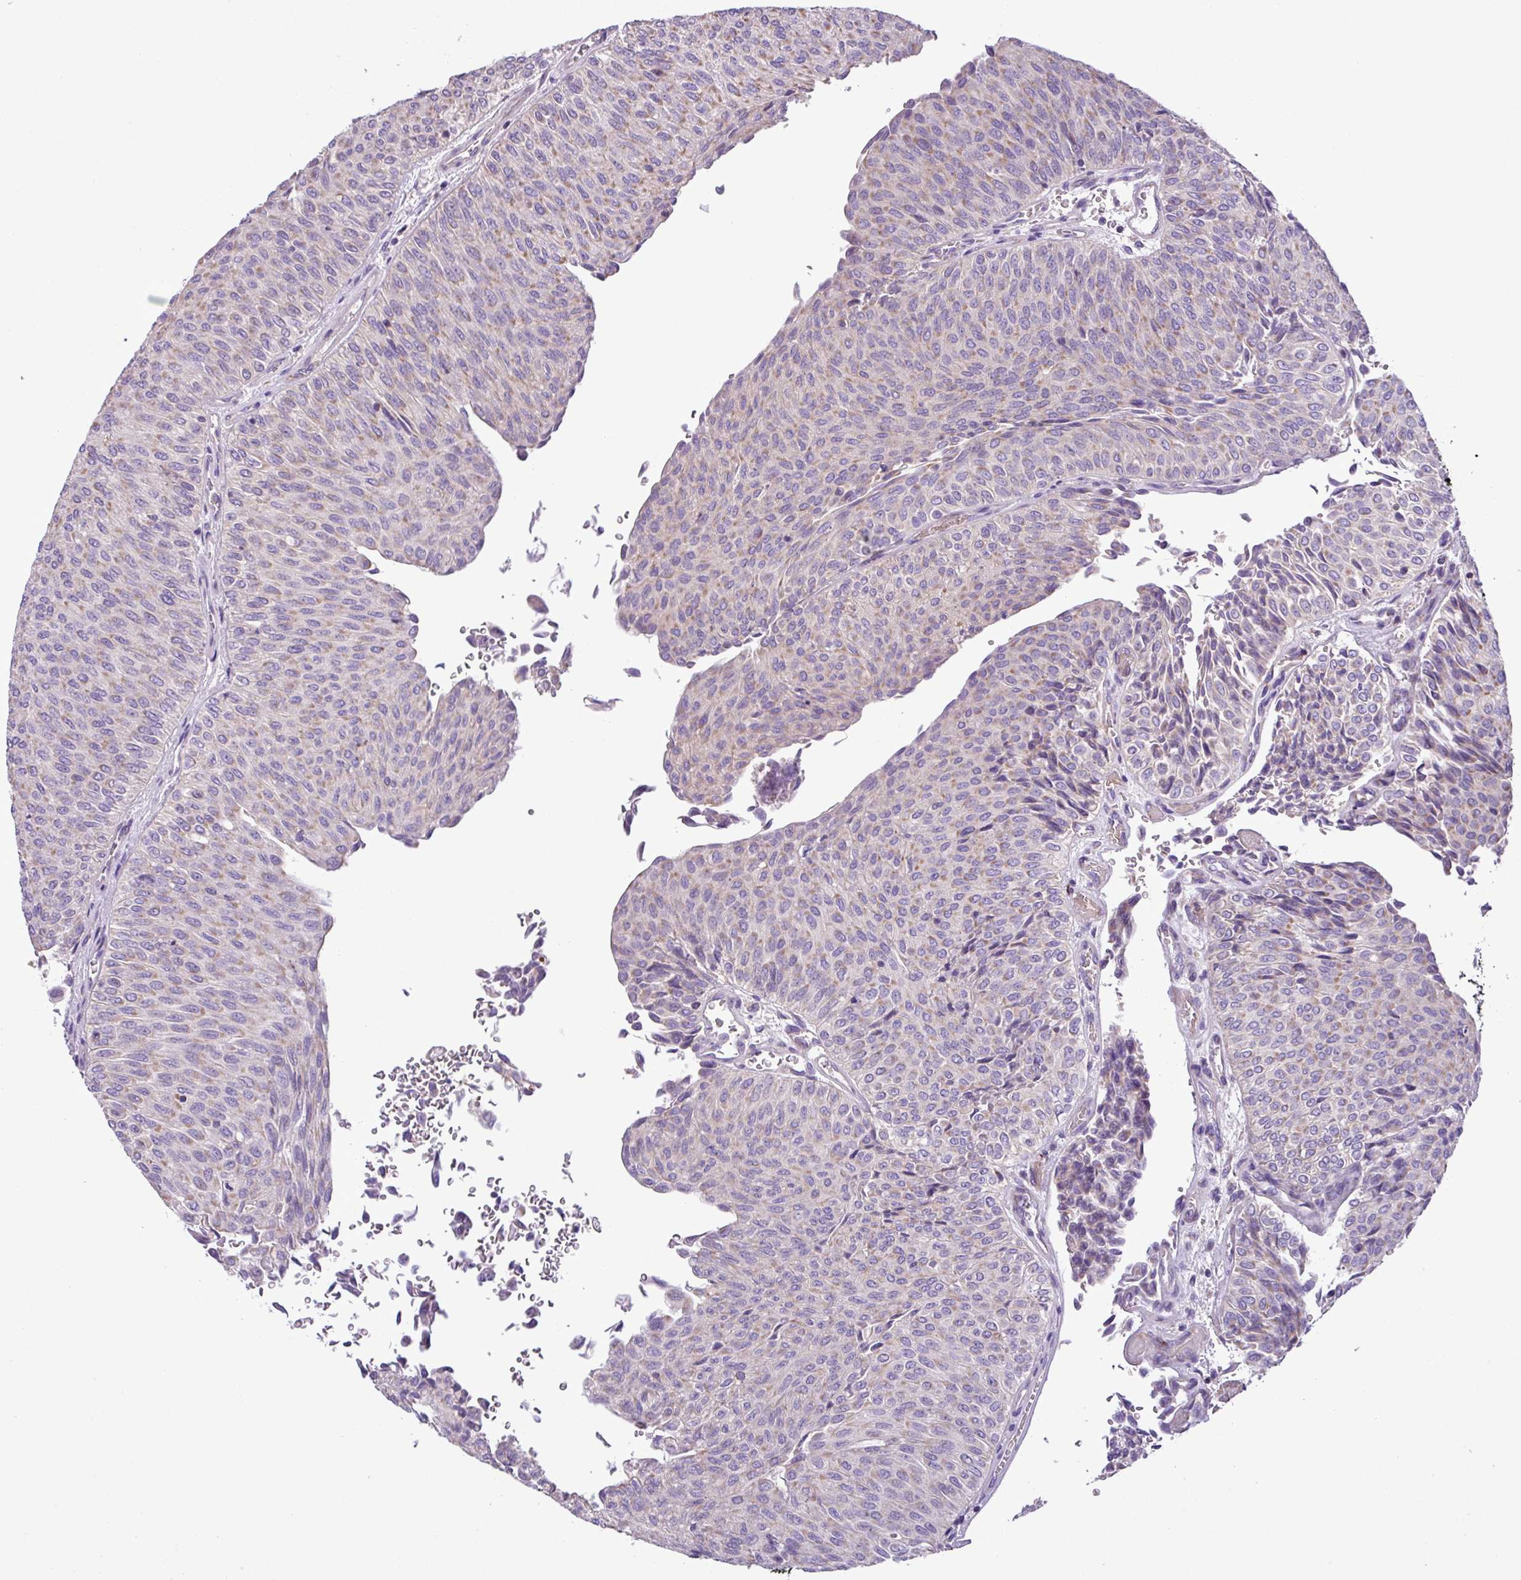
{"staining": {"intensity": "moderate", "quantity": ">75%", "location": "cytoplasmic/membranous"}, "tissue": "urothelial cancer", "cell_type": "Tumor cells", "image_type": "cancer", "snomed": [{"axis": "morphology", "description": "Urothelial carcinoma, Low grade"}, {"axis": "topography", "description": "Urinary bladder"}], "caption": "Urothelial cancer stained with a brown dye demonstrates moderate cytoplasmic/membranous positive expression in about >75% of tumor cells.", "gene": "FAM183A", "patient": {"sex": "male", "age": 78}}